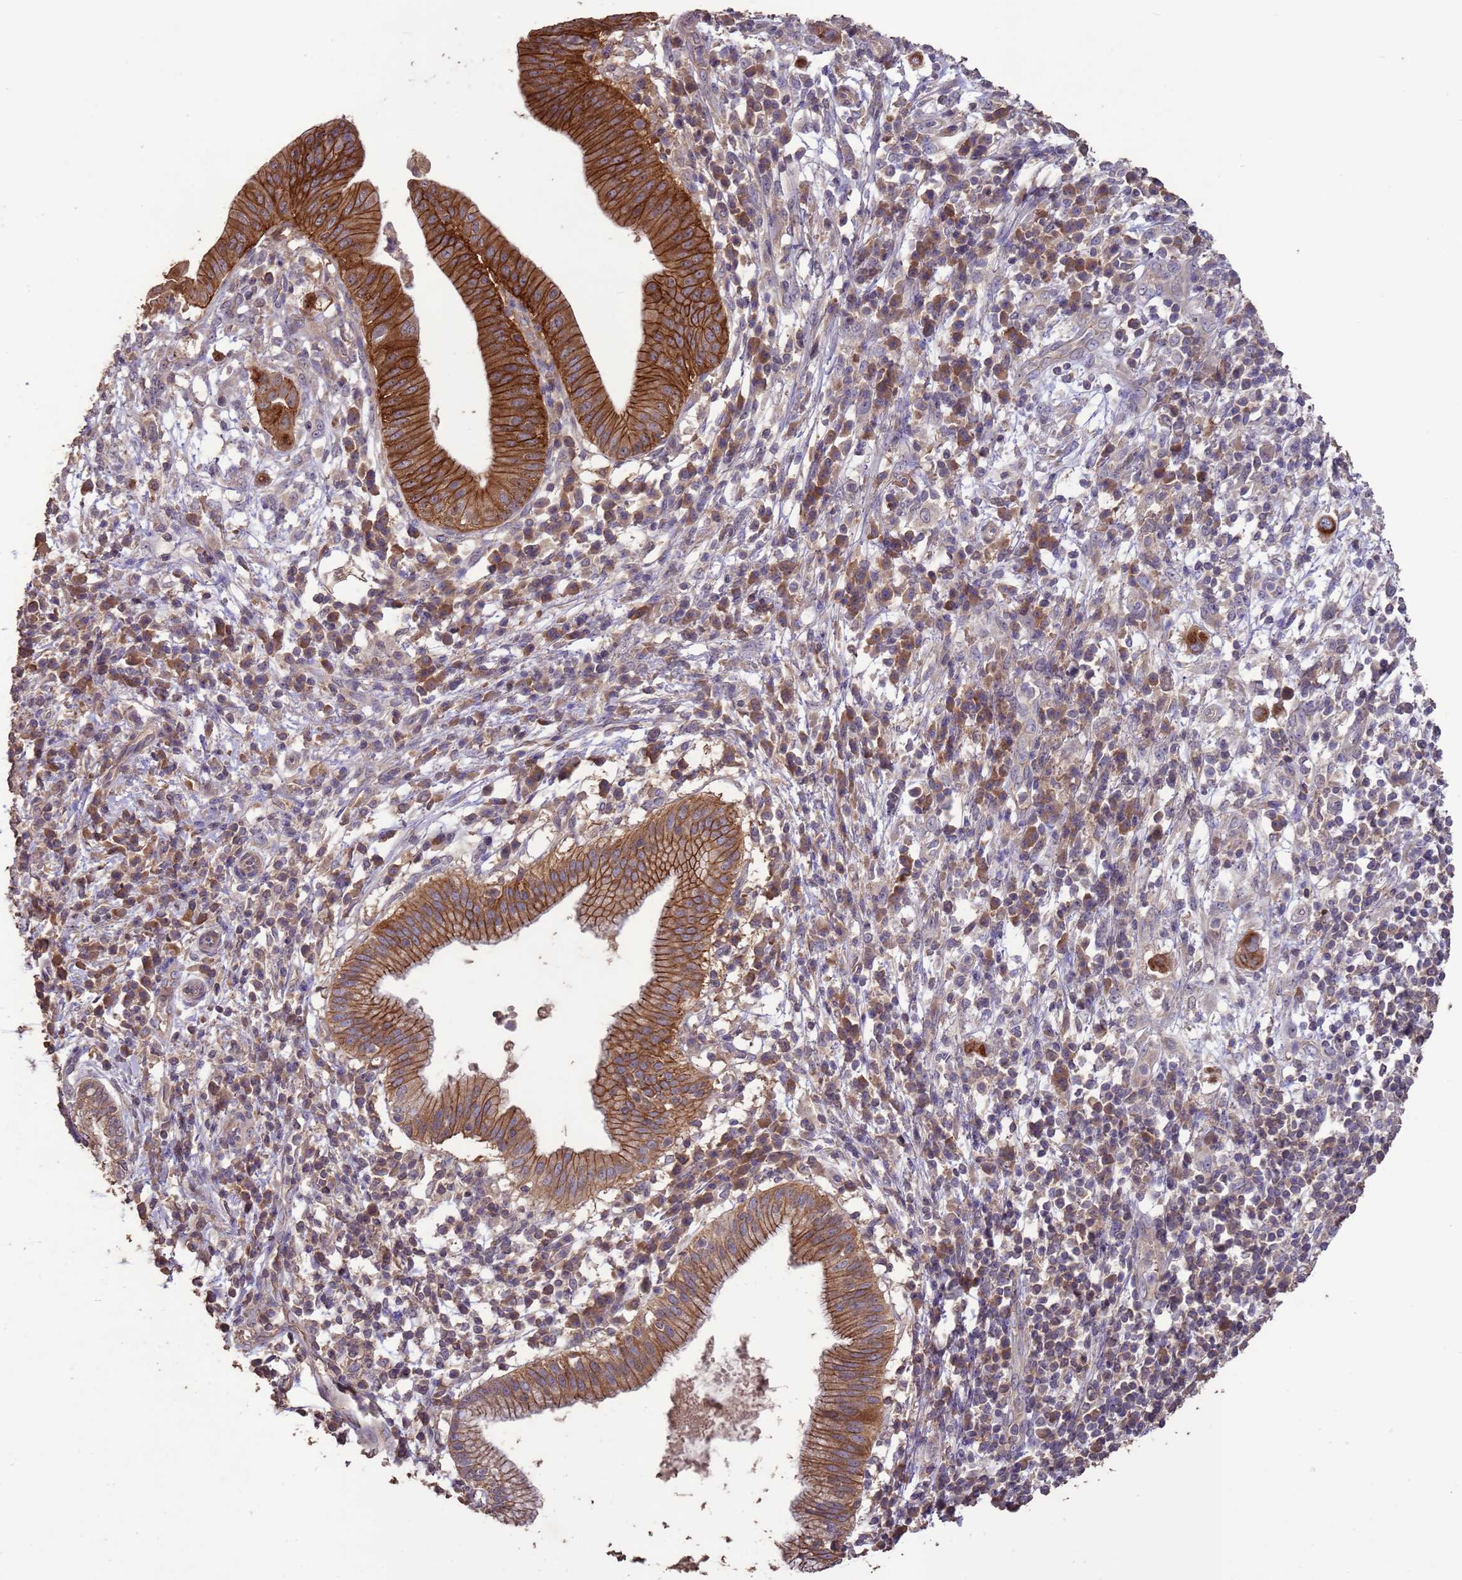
{"staining": {"intensity": "strong", "quantity": ">75%", "location": "cytoplasmic/membranous"}, "tissue": "pancreatic cancer", "cell_type": "Tumor cells", "image_type": "cancer", "snomed": [{"axis": "morphology", "description": "Adenocarcinoma, NOS"}, {"axis": "topography", "description": "Pancreas"}], "caption": "About >75% of tumor cells in human pancreatic cancer show strong cytoplasmic/membranous protein positivity as visualized by brown immunohistochemical staining.", "gene": "SLC9B2", "patient": {"sex": "male", "age": 68}}